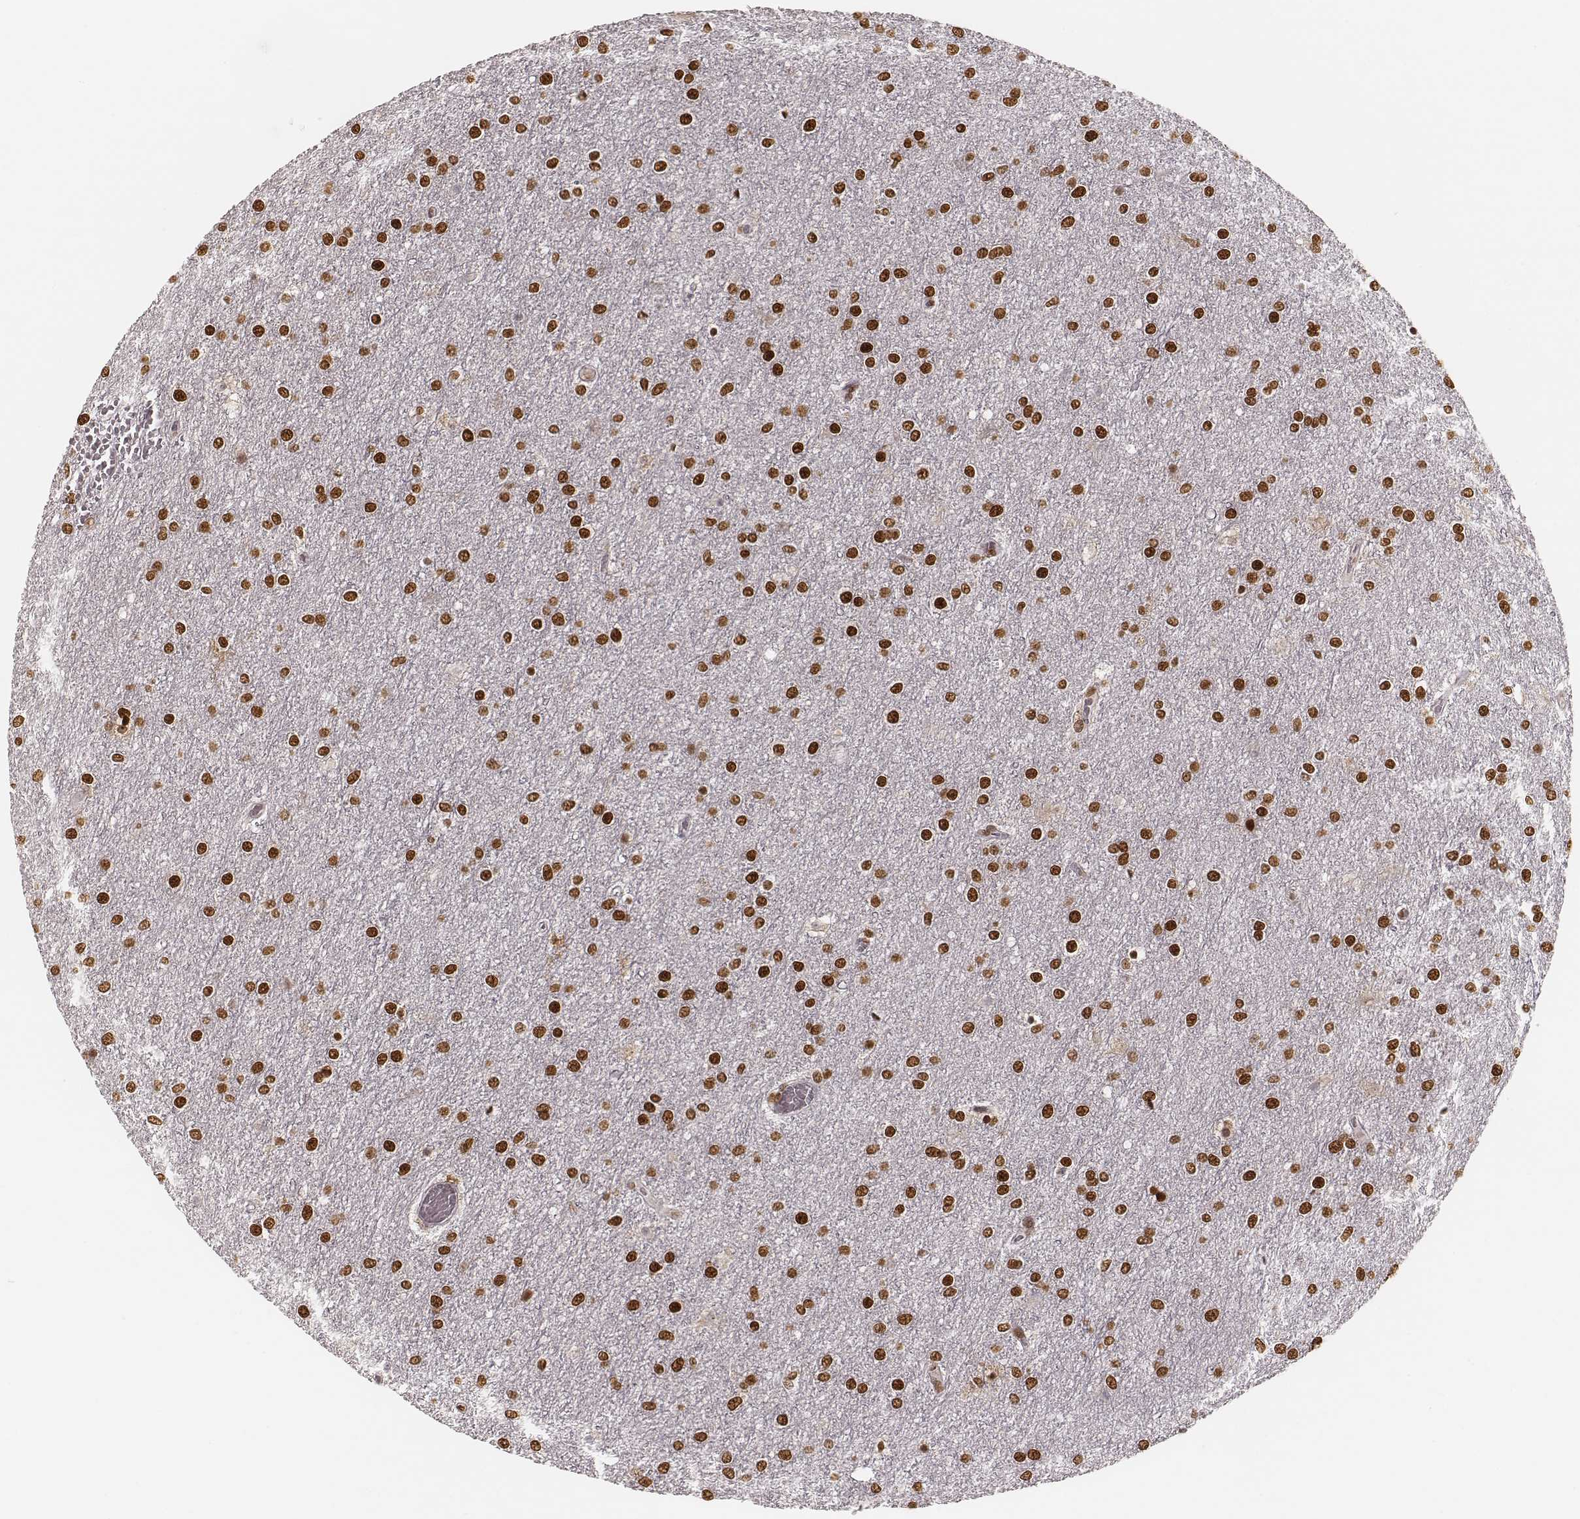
{"staining": {"intensity": "strong", "quantity": ">75%", "location": "nuclear"}, "tissue": "glioma", "cell_type": "Tumor cells", "image_type": "cancer", "snomed": [{"axis": "morphology", "description": "Glioma, malignant, High grade"}, {"axis": "topography", "description": "Brain"}], "caption": "Glioma stained with a brown dye displays strong nuclear positive positivity in about >75% of tumor cells.", "gene": "PARP1", "patient": {"sex": "female", "age": 61}}